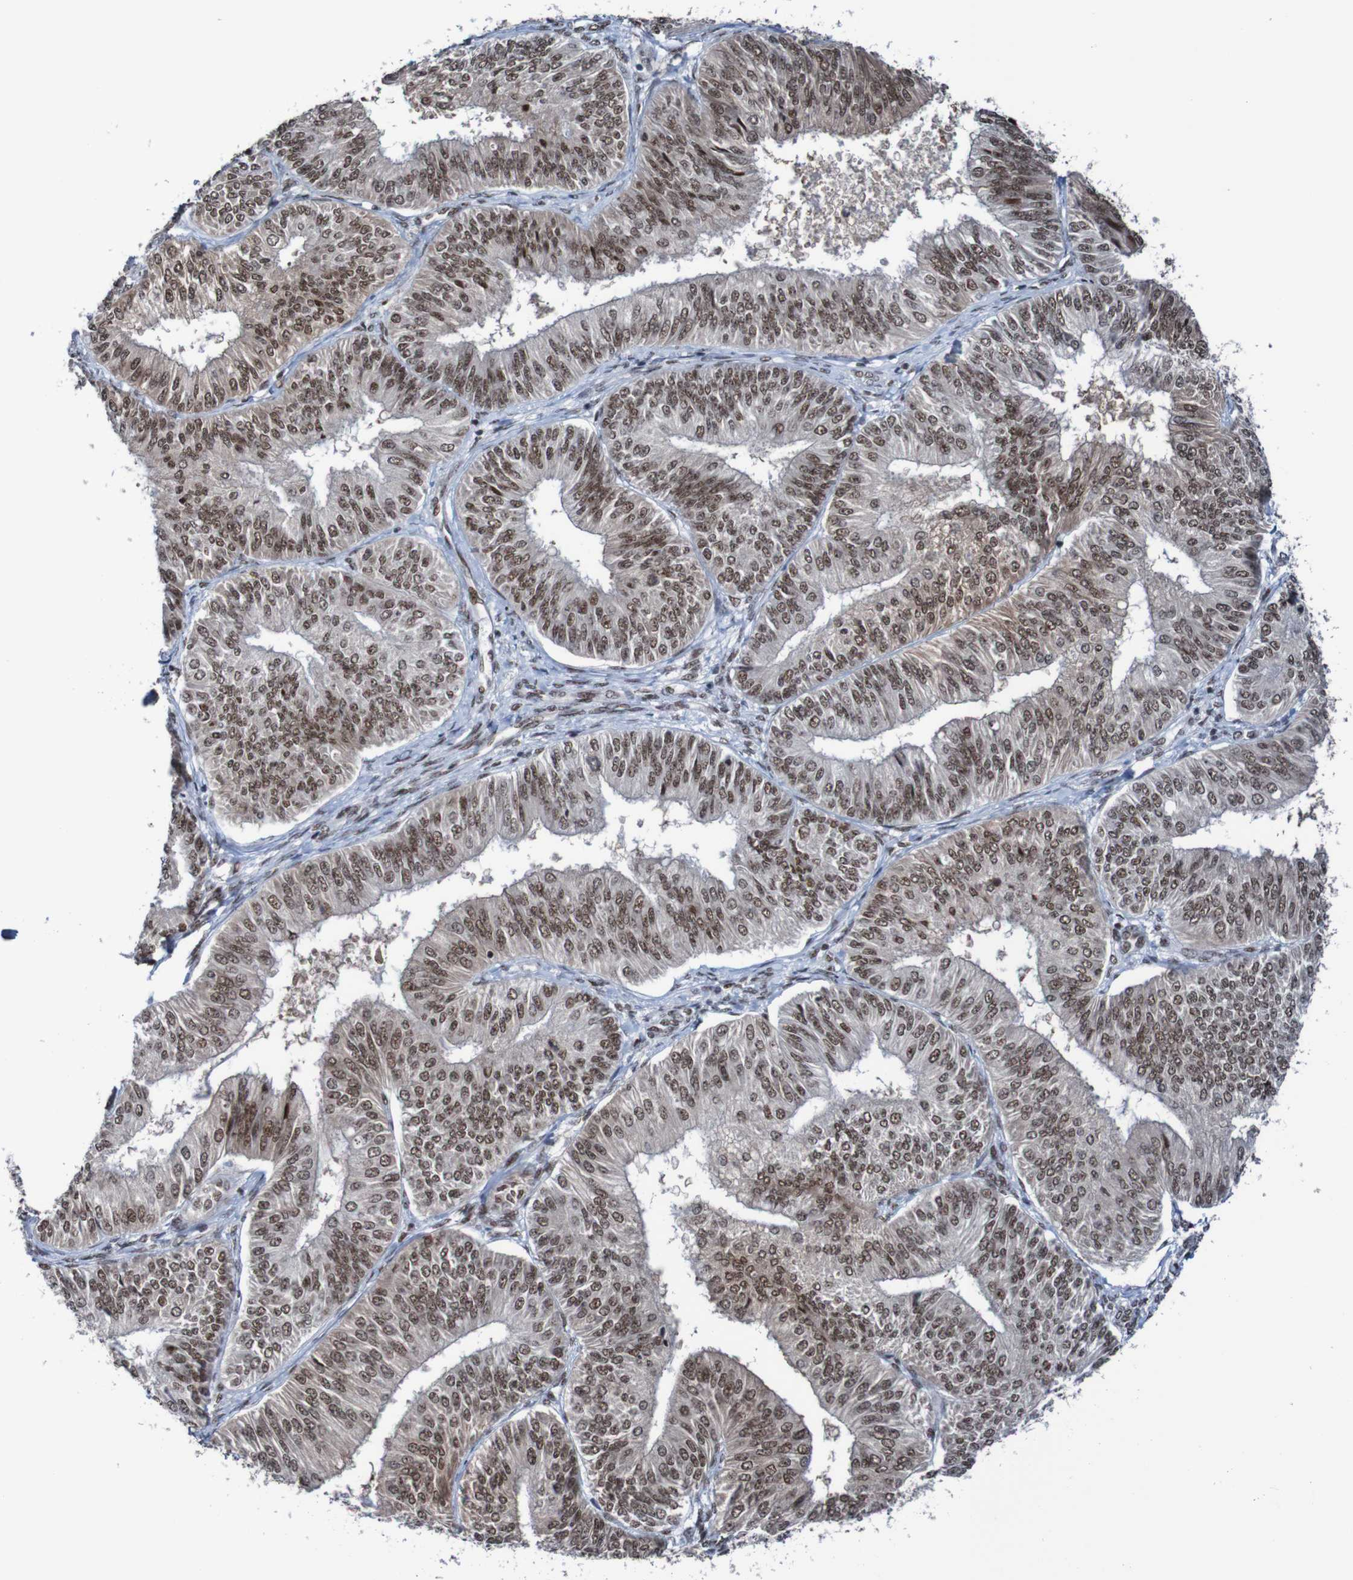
{"staining": {"intensity": "moderate", "quantity": ">75%", "location": "cytoplasmic/membranous,nuclear"}, "tissue": "endometrial cancer", "cell_type": "Tumor cells", "image_type": "cancer", "snomed": [{"axis": "morphology", "description": "Adenocarcinoma, NOS"}, {"axis": "topography", "description": "Endometrium"}], "caption": "Endometrial cancer stained for a protein exhibits moderate cytoplasmic/membranous and nuclear positivity in tumor cells.", "gene": "CDC5L", "patient": {"sex": "female", "age": 58}}